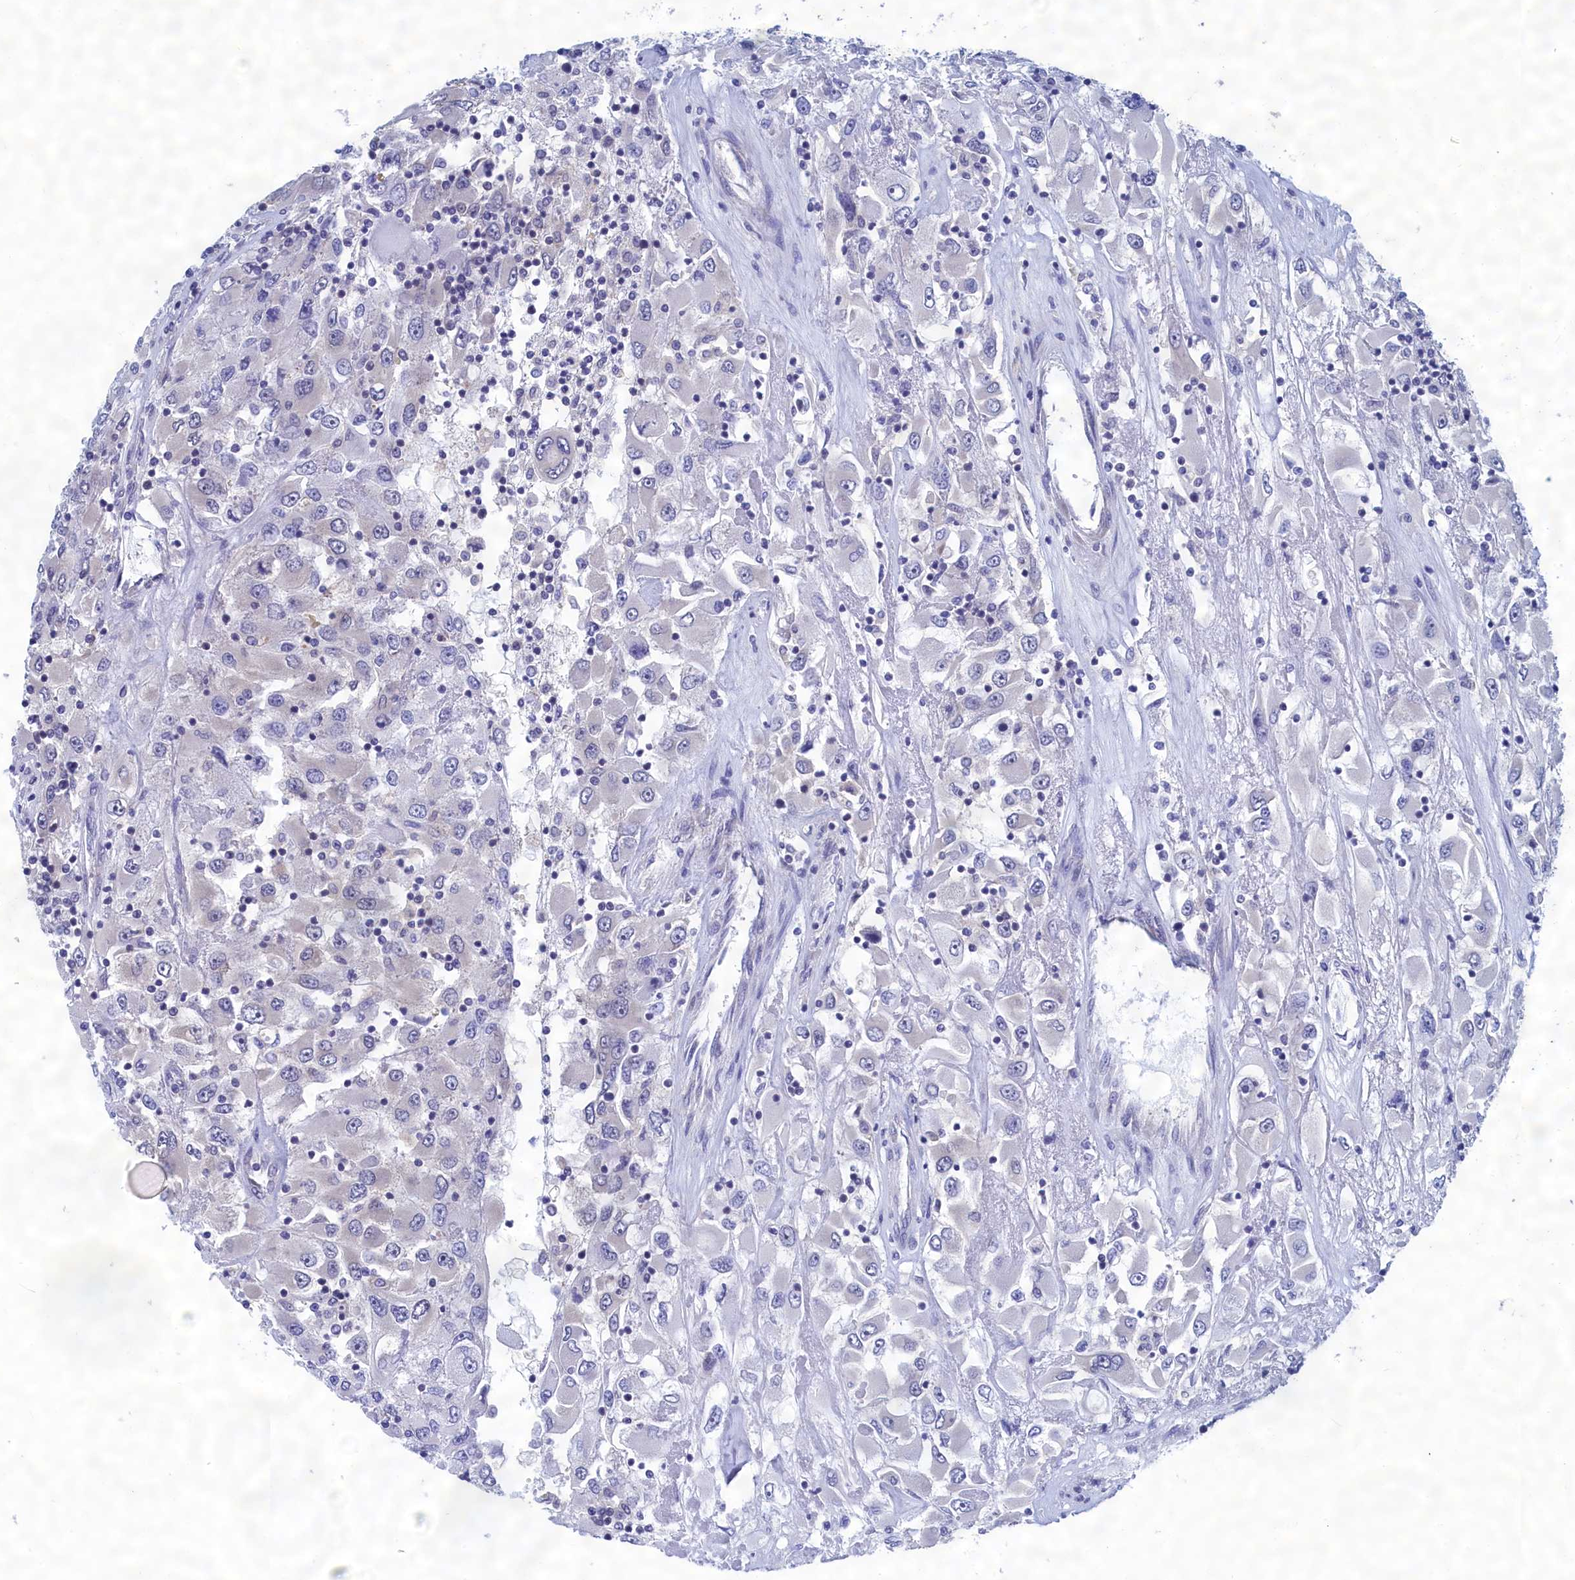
{"staining": {"intensity": "negative", "quantity": "none", "location": "none"}, "tissue": "renal cancer", "cell_type": "Tumor cells", "image_type": "cancer", "snomed": [{"axis": "morphology", "description": "Adenocarcinoma, NOS"}, {"axis": "topography", "description": "Kidney"}], "caption": "IHC image of neoplastic tissue: human adenocarcinoma (renal) stained with DAB shows no significant protein staining in tumor cells.", "gene": "PGP", "patient": {"sex": "female", "age": 52}}